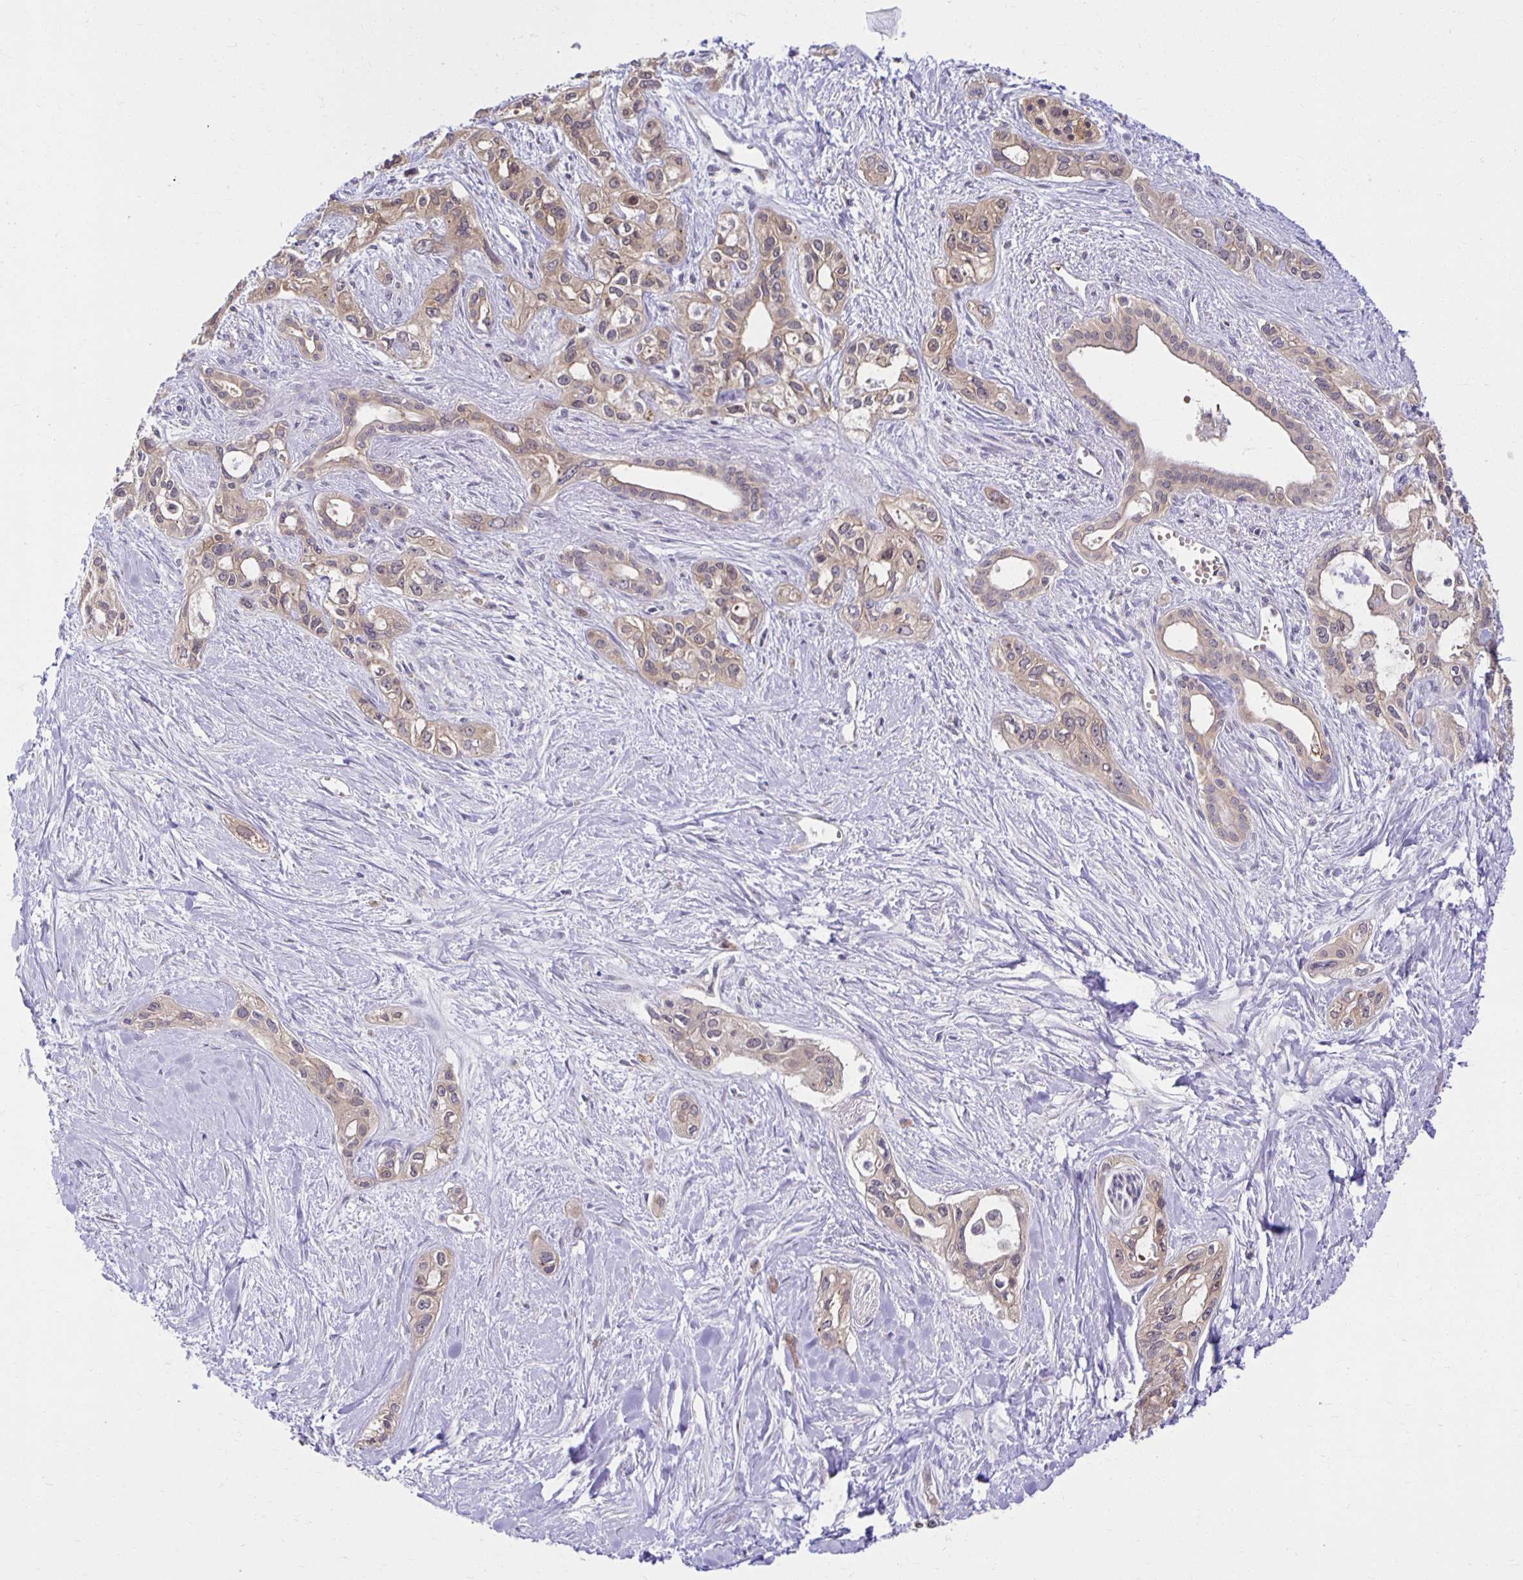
{"staining": {"intensity": "weak", "quantity": ">75%", "location": "cytoplasmic/membranous"}, "tissue": "pancreatic cancer", "cell_type": "Tumor cells", "image_type": "cancer", "snomed": [{"axis": "morphology", "description": "Adenocarcinoma, NOS"}, {"axis": "topography", "description": "Pancreas"}], "caption": "Weak cytoplasmic/membranous positivity is seen in approximately >75% of tumor cells in pancreatic cancer. The staining is performed using DAB (3,3'-diaminobenzidine) brown chromogen to label protein expression. The nuclei are counter-stained blue using hematoxylin.", "gene": "MIEN1", "patient": {"sex": "female", "age": 50}}